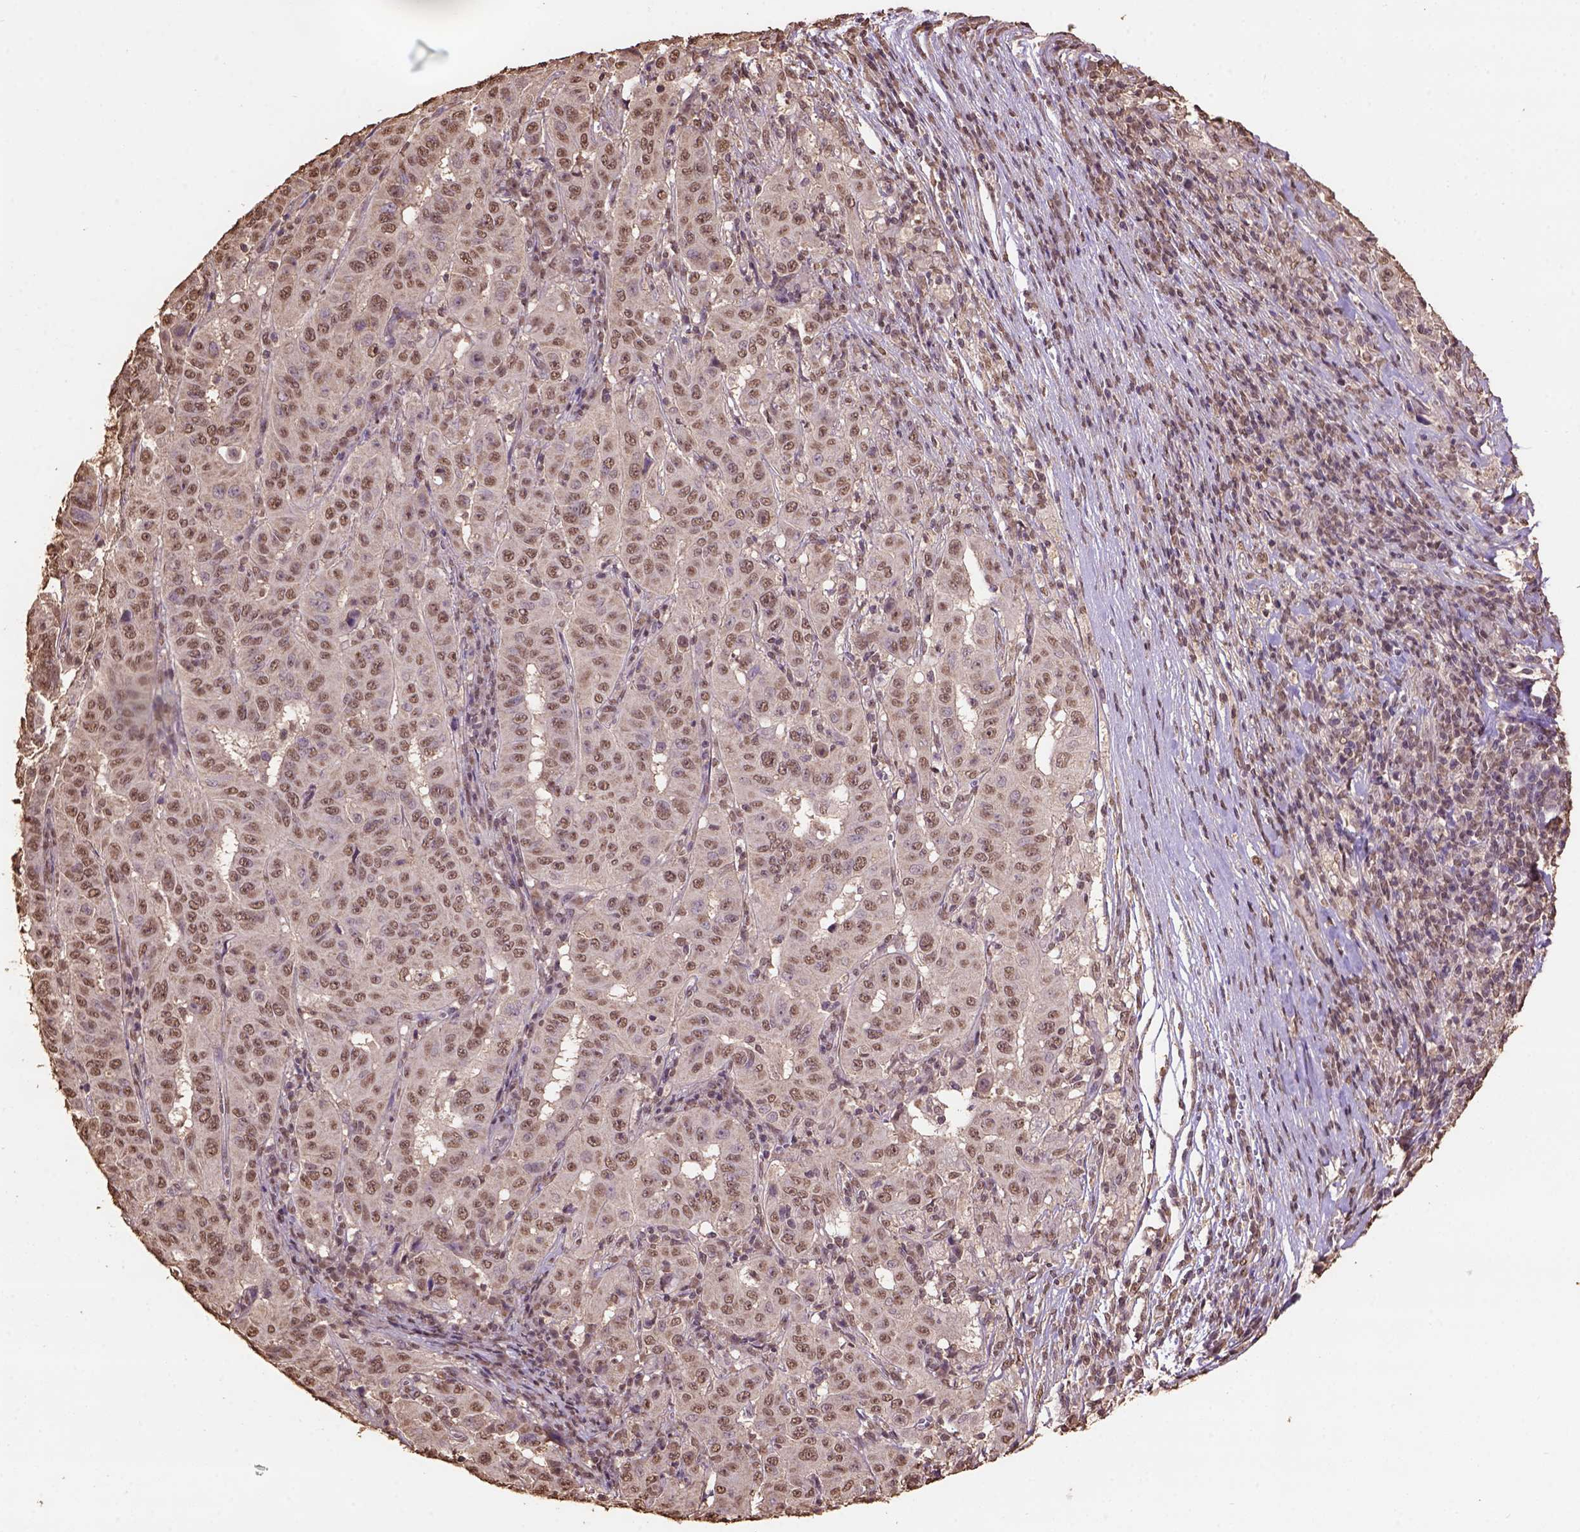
{"staining": {"intensity": "moderate", "quantity": ">75%", "location": "nuclear"}, "tissue": "pancreatic cancer", "cell_type": "Tumor cells", "image_type": "cancer", "snomed": [{"axis": "morphology", "description": "Adenocarcinoma, NOS"}, {"axis": "topography", "description": "Pancreas"}], "caption": "Pancreatic cancer stained for a protein (brown) reveals moderate nuclear positive staining in approximately >75% of tumor cells.", "gene": "CSTF2T", "patient": {"sex": "male", "age": 63}}